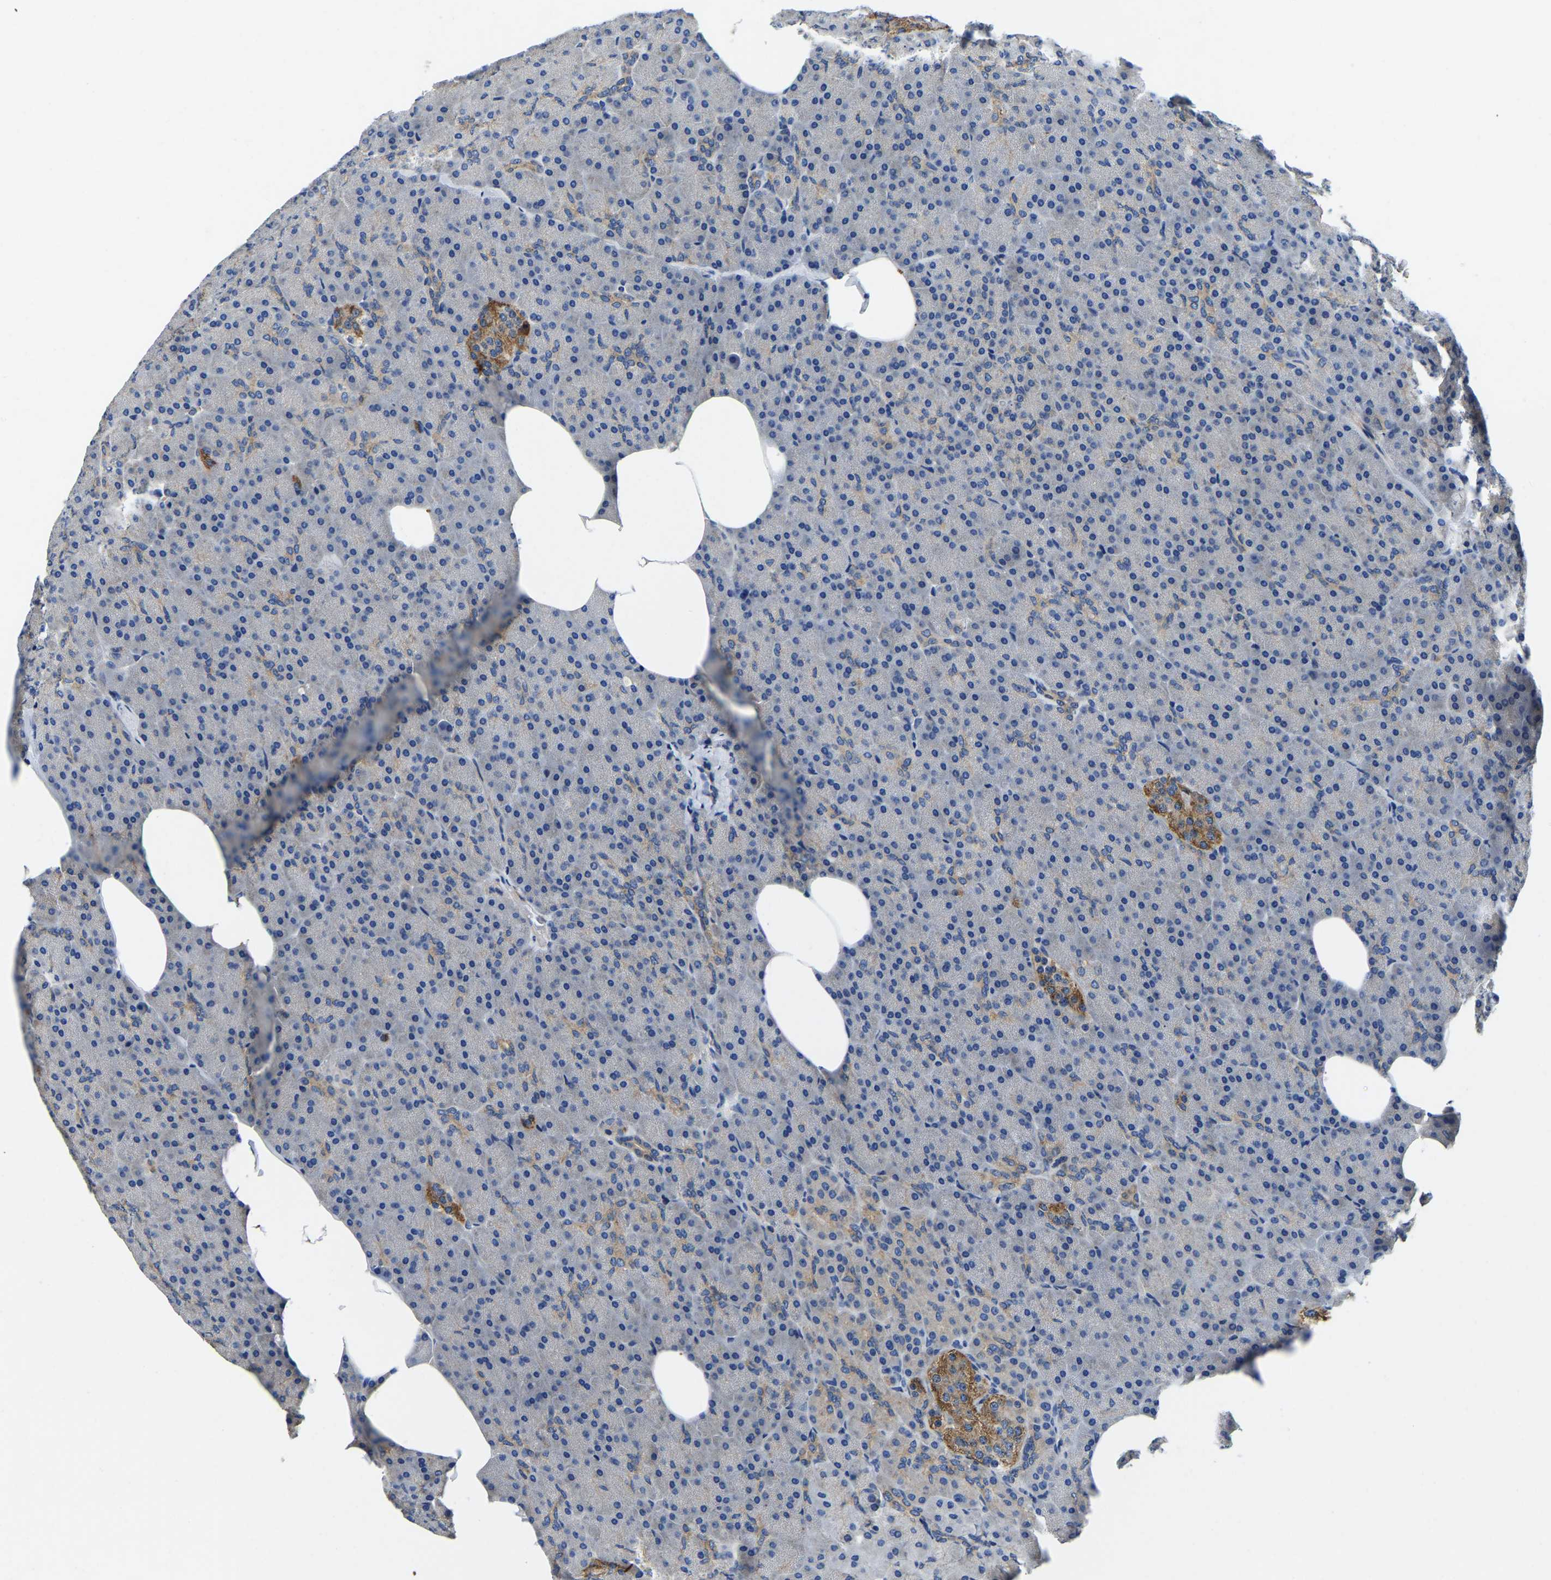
{"staining": {"intensity": "moderate", "quantity": "<25%", "location": "cytoplasmic/membranous"}, "tissue": "pancreas", "cell_type": "Exocrine glandular cells", "image_type": "normal", "snomed": [{"axis": "morphology", "description": "Normal tissue, NOS"}, {"axis": "topography", "description": "Pancreas"}], "caption": "Pancreas stained with immunohistochemistry (IHC) demonstrates moderate cytoplasmic/membranous expression in about <25% of exocrine glandular cells. The protein of interest is stained brown, and the nuclei are stained in blue (DAB (3,3'-diaminobenzidine) IHC with brightfield microscopy, high magnification).", "gene": "STAT2", "patient": {"sex": "female", "age": 35}}